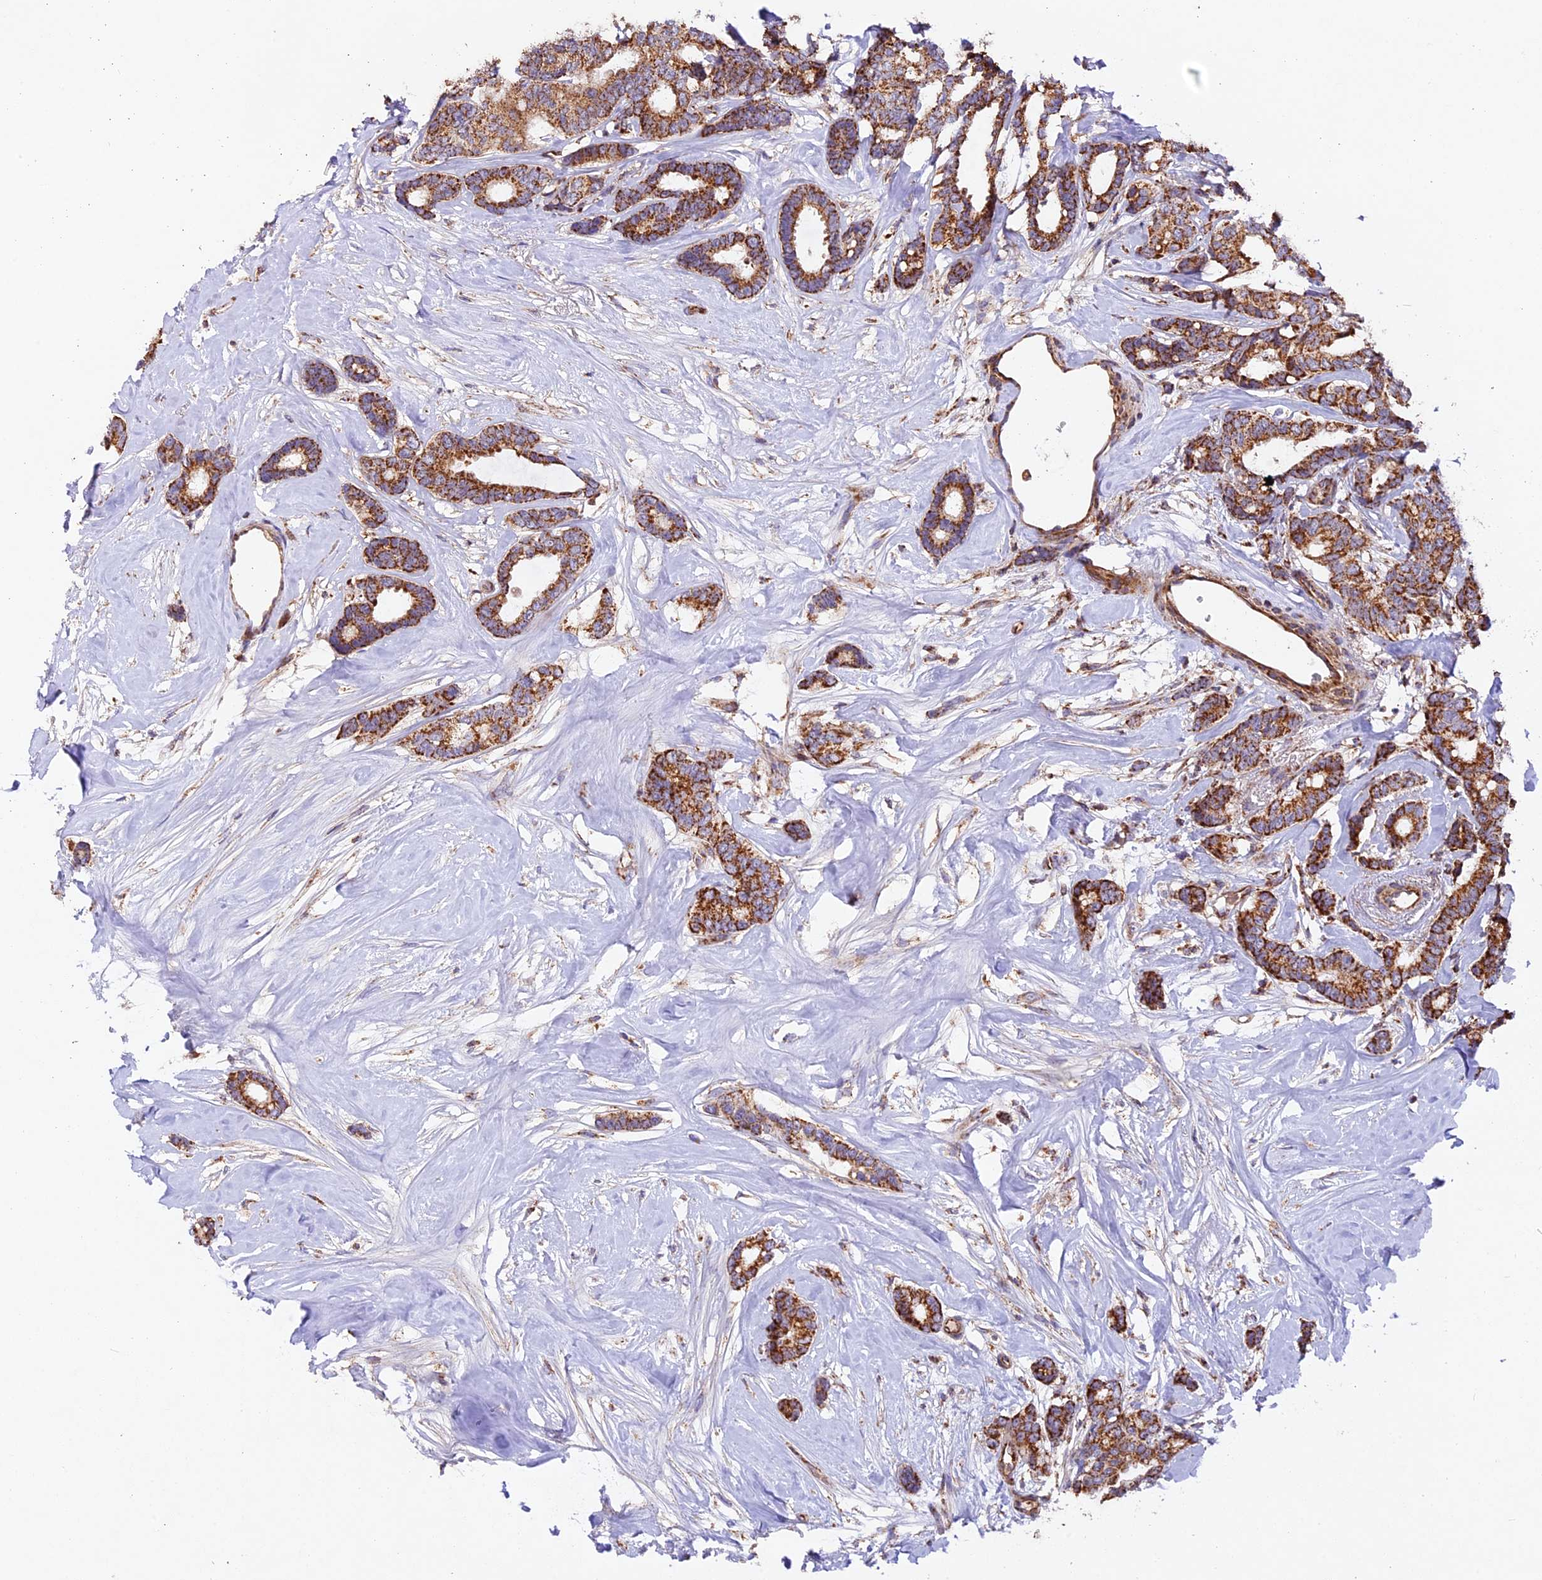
{"staining": {"intensity": "strong", "quantity": ">75%", "location": "cytoplasmic/membranous"}, "tissue": "breast cancer", "cell_type": "Tumor cells", "image_type": "cancer", "snomed": [{"axis": "morphology", "description": "Duct carcinoma"}, {"axis": "topography", "description": "Breast"}], "caption": "A photomicrograph showing strong cytoplasmic/membranous staining in approximately >75% of tumor cells in breast cancer, as visualized by brown immunohistochemical staining.", "gene": "NDUFA8", "patient": {"sex": "female", "age": 87}}